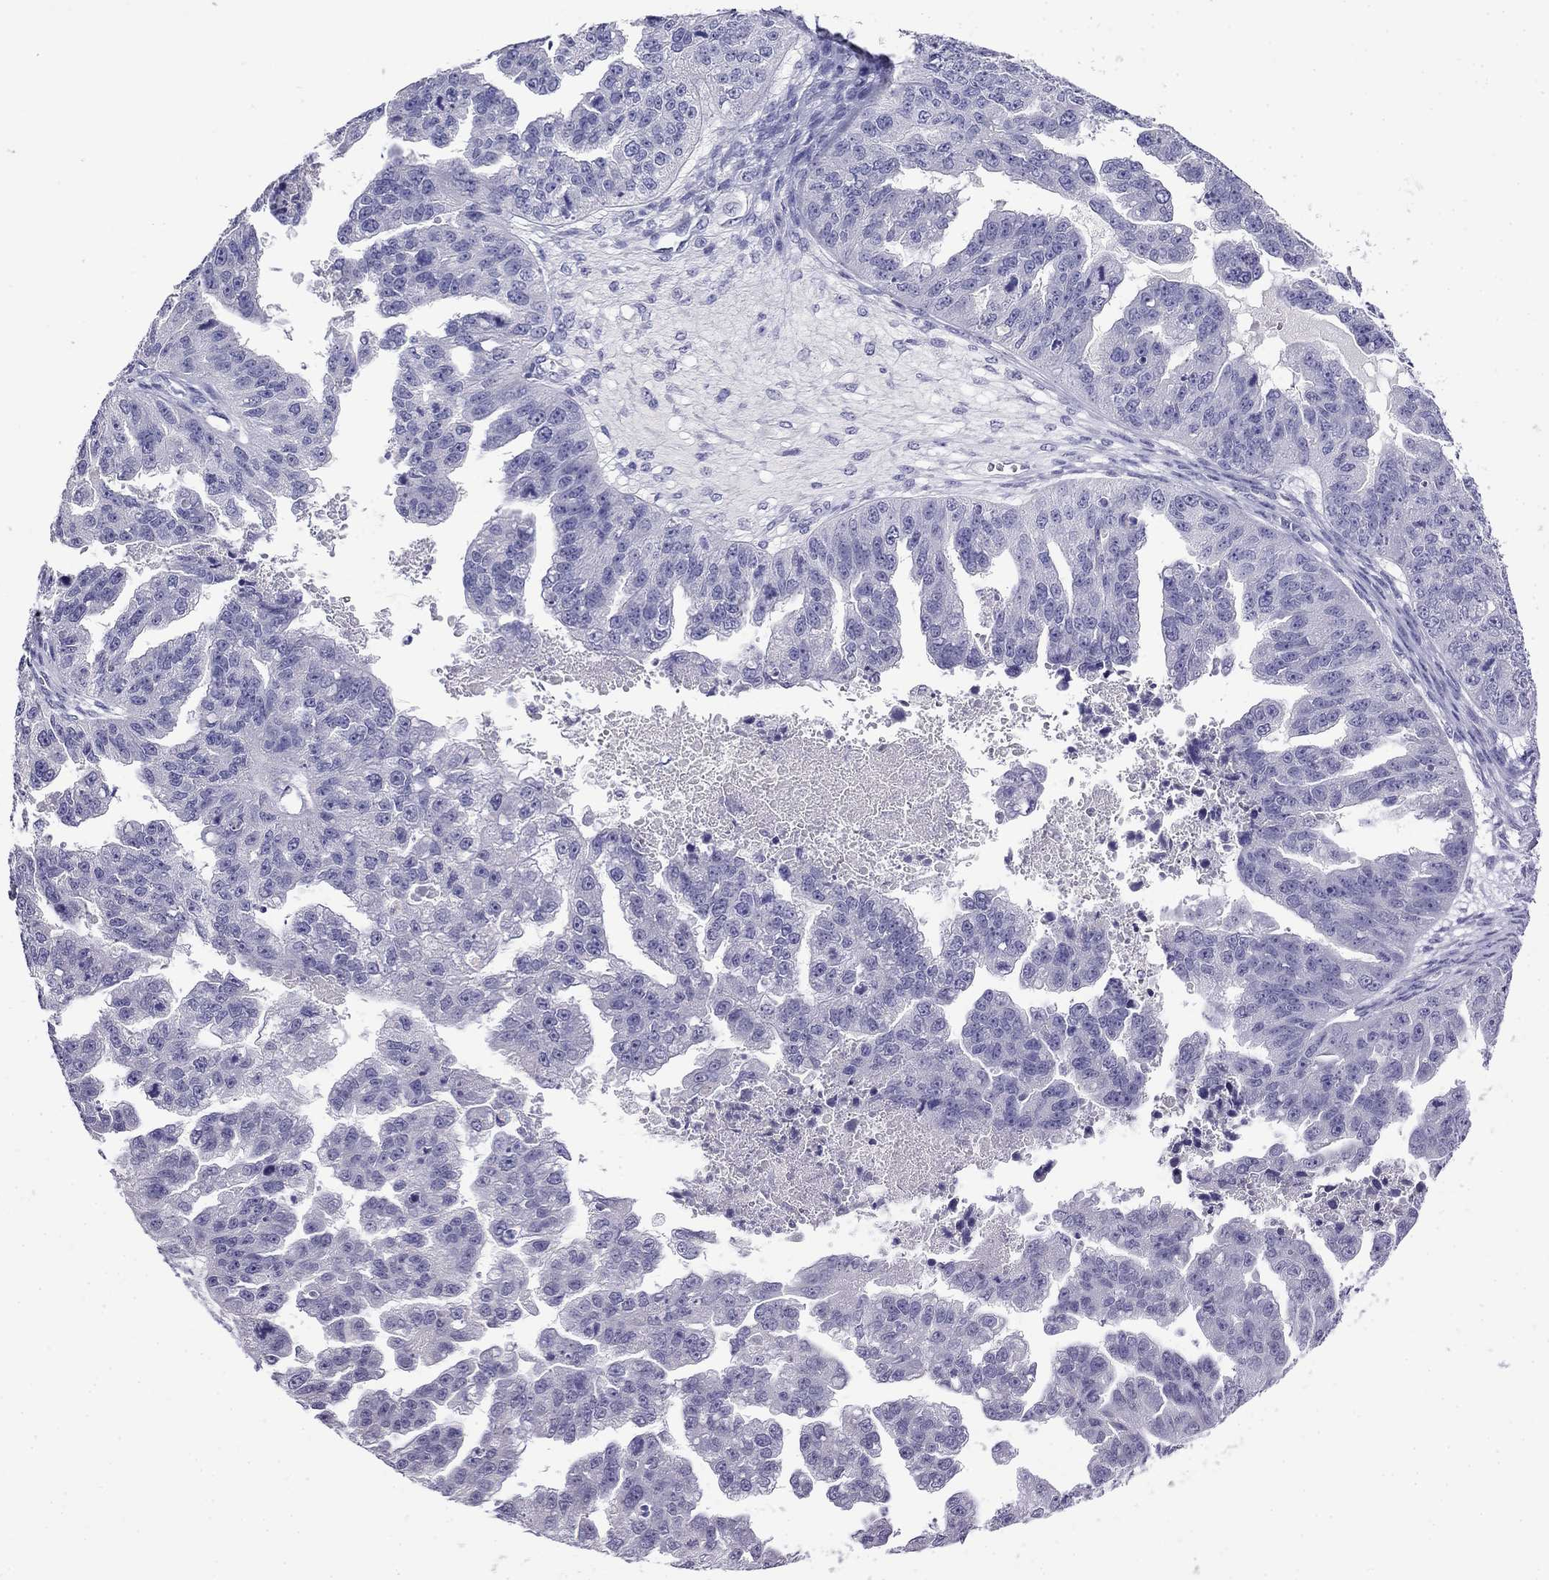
{"staining": {"intensity": "negative", "quantity": "none", "location": "none"}, "tissue": "ovarian cancer", "cell_type": "Tumor cells", "image_type": "cancer", "snomed": [{"axis": "morphology", "description": "Cystadenocarcinoma, serous, NOS"}, {"axis": "topography", "description": "Ovary"}], "caption": "IHC micrograph of neoplastic tissue: human ovarian cancer stained with DAB displays no significant protein positivity in tumor cells. (DAB (3,3'-diaminobenzidine) immunohistochemistry, high magnification).", "gene": "MYO15A", "patient": {"sex": "female", "age": 58}}